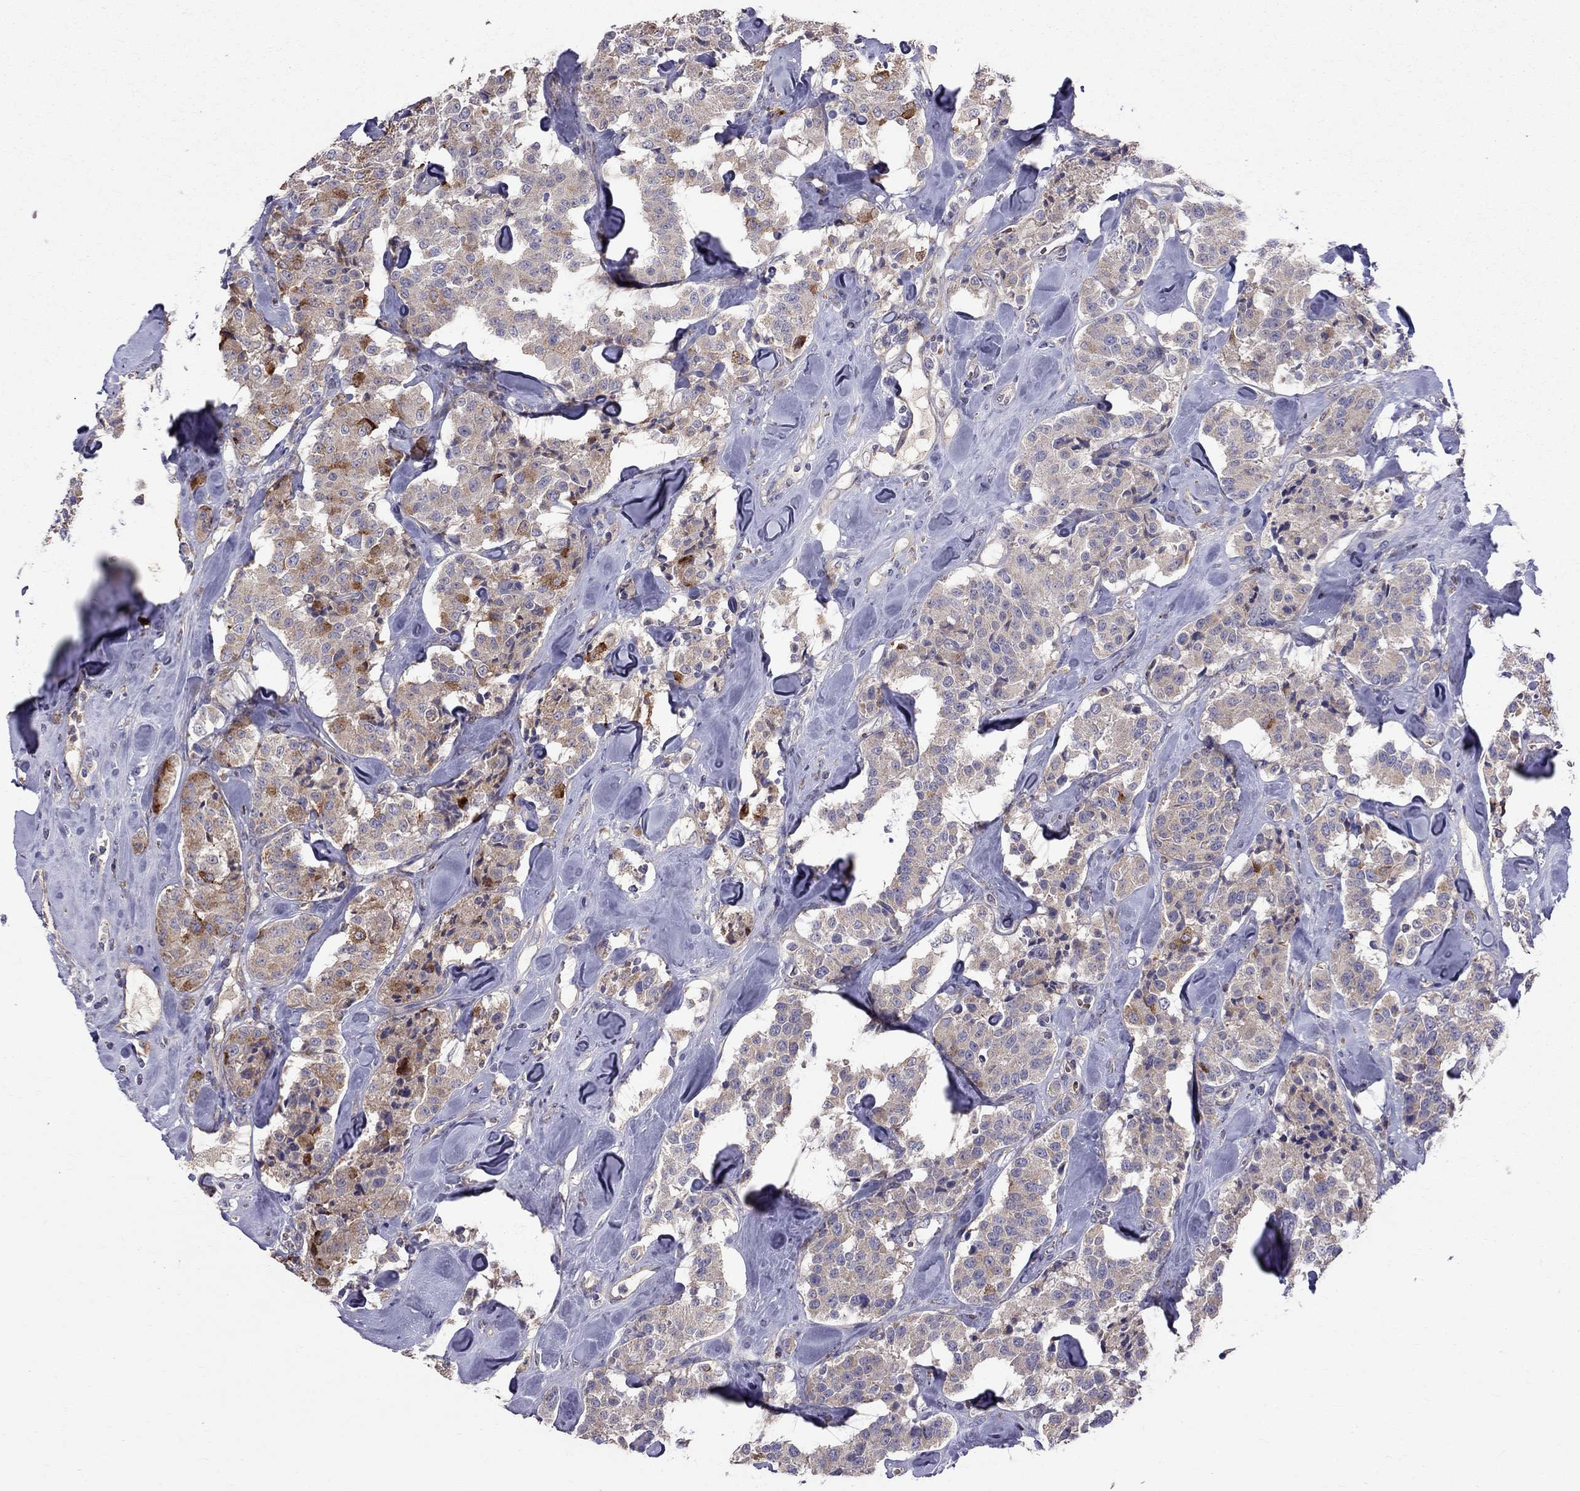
{"staining": {"intensity": "moderate", "quantity": "25%-75%", "location": "cytoplasmic/membranous"}, "tissue": "carcinoid", "cell_type": "Tumor cells", "image_type": "cancer", "snomed": [{"axis": "morphology", "description": "Carcinoid, malignant, NOS"}, {"axis": "topography", "description": "Pancreas"}], "caption": "Protein staining displays moderate cytoplasmic/membranous staining in about 25%-75% of tumor cells in malignant carcinoid.", "gene": "PIK3CG", "patient": {"sex": "male", "age": 41}}